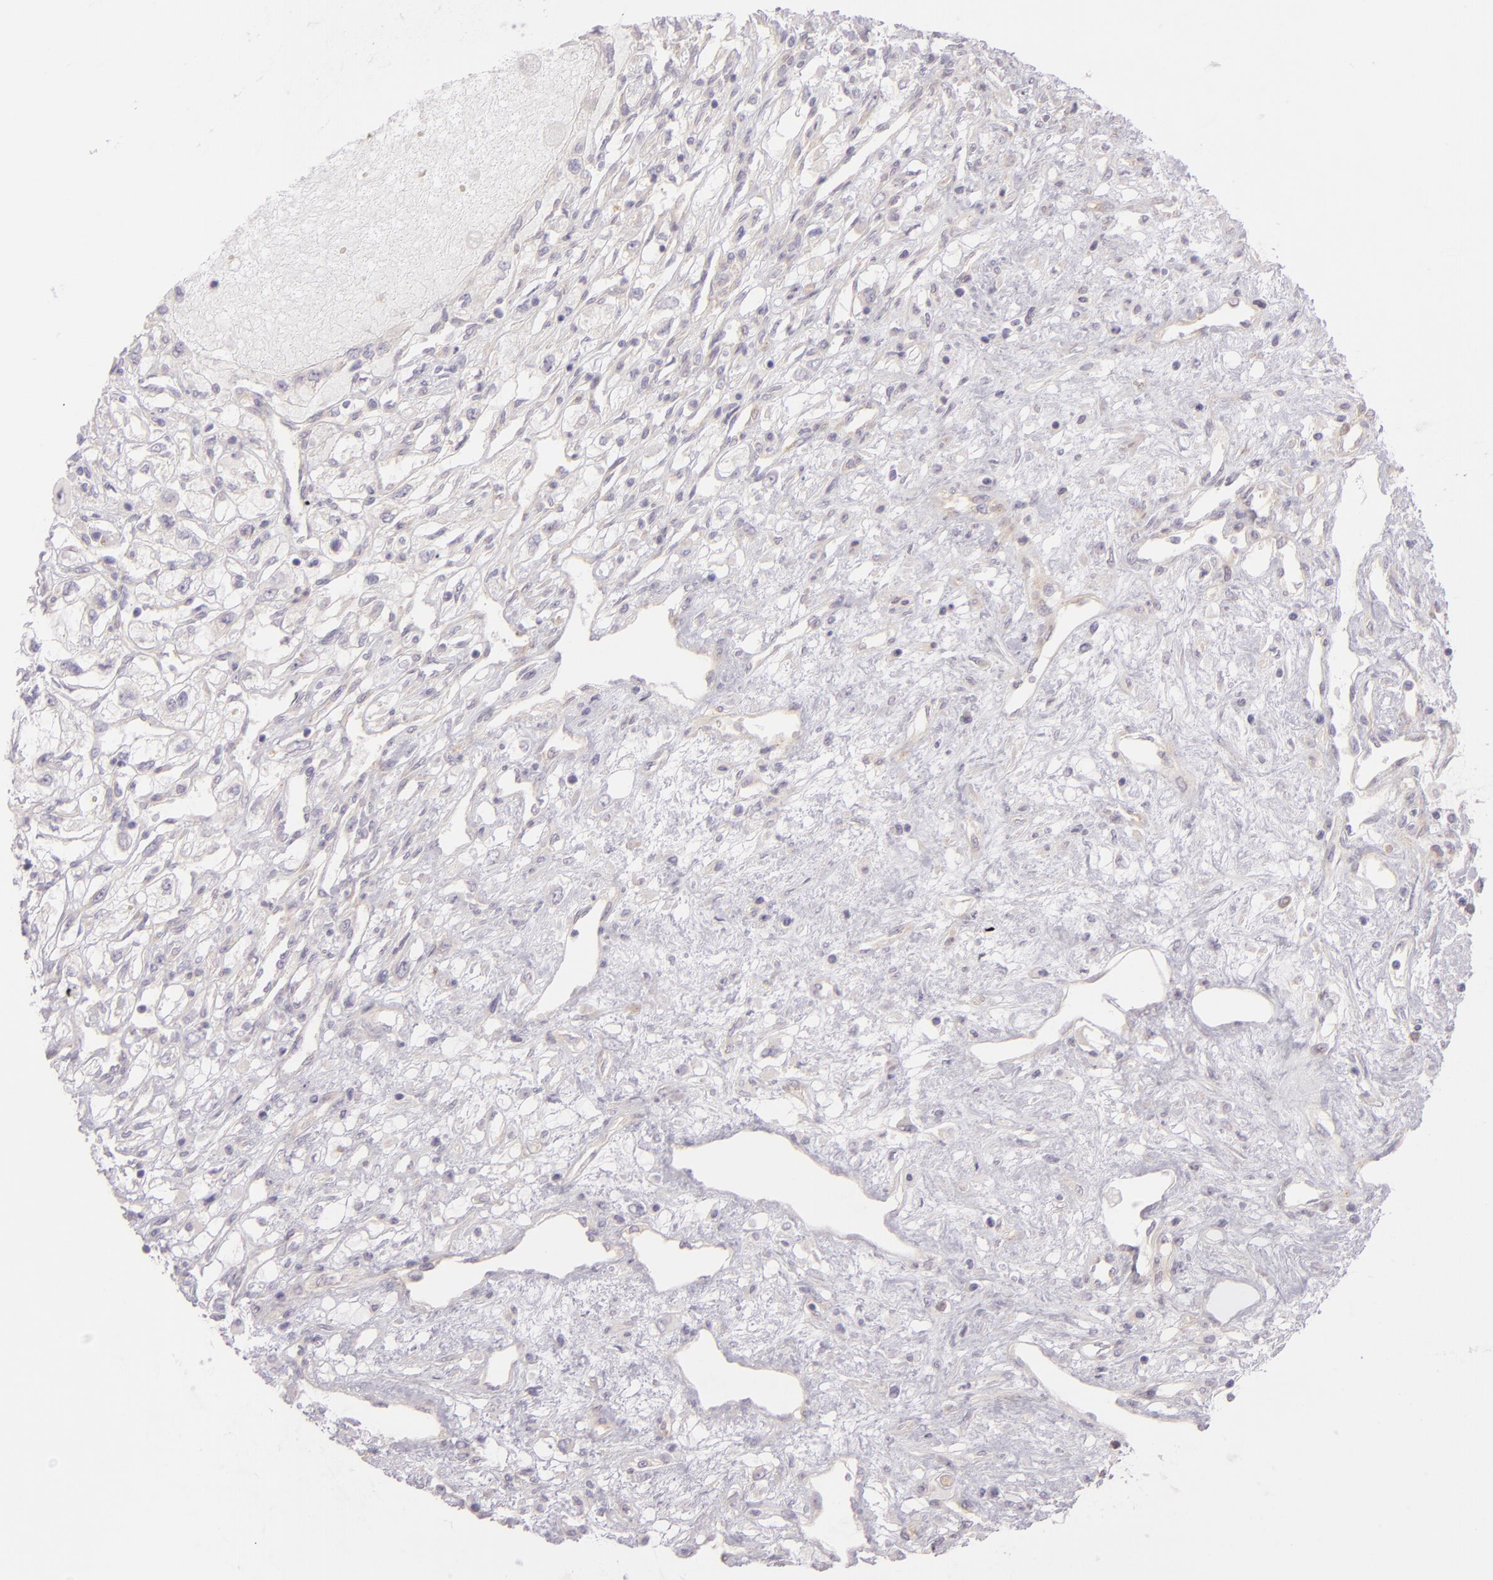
{"staining": {"intensity": "negative", "quantity": "none", "location": "none"}, "tissue": "renal cancer", "cell_type": "Tumor cells", "image_type": "cancer", "snomed": [{"axis": "morphology", "description": "Adenocarcinoma, NOS"}, {"axis": "topography", "description": "Kidney"}], "caption": "Immunohistochemistry (IHC) micrograph of neoplastic tissue: human adenocarcinoma (renal) stained with DAB (3,3'-diaminobenzidine) reveals no significant protein positivity in tumor cells.", "gene": "ZC3H7B", "patient": {"sex": "male", "age": 57}}